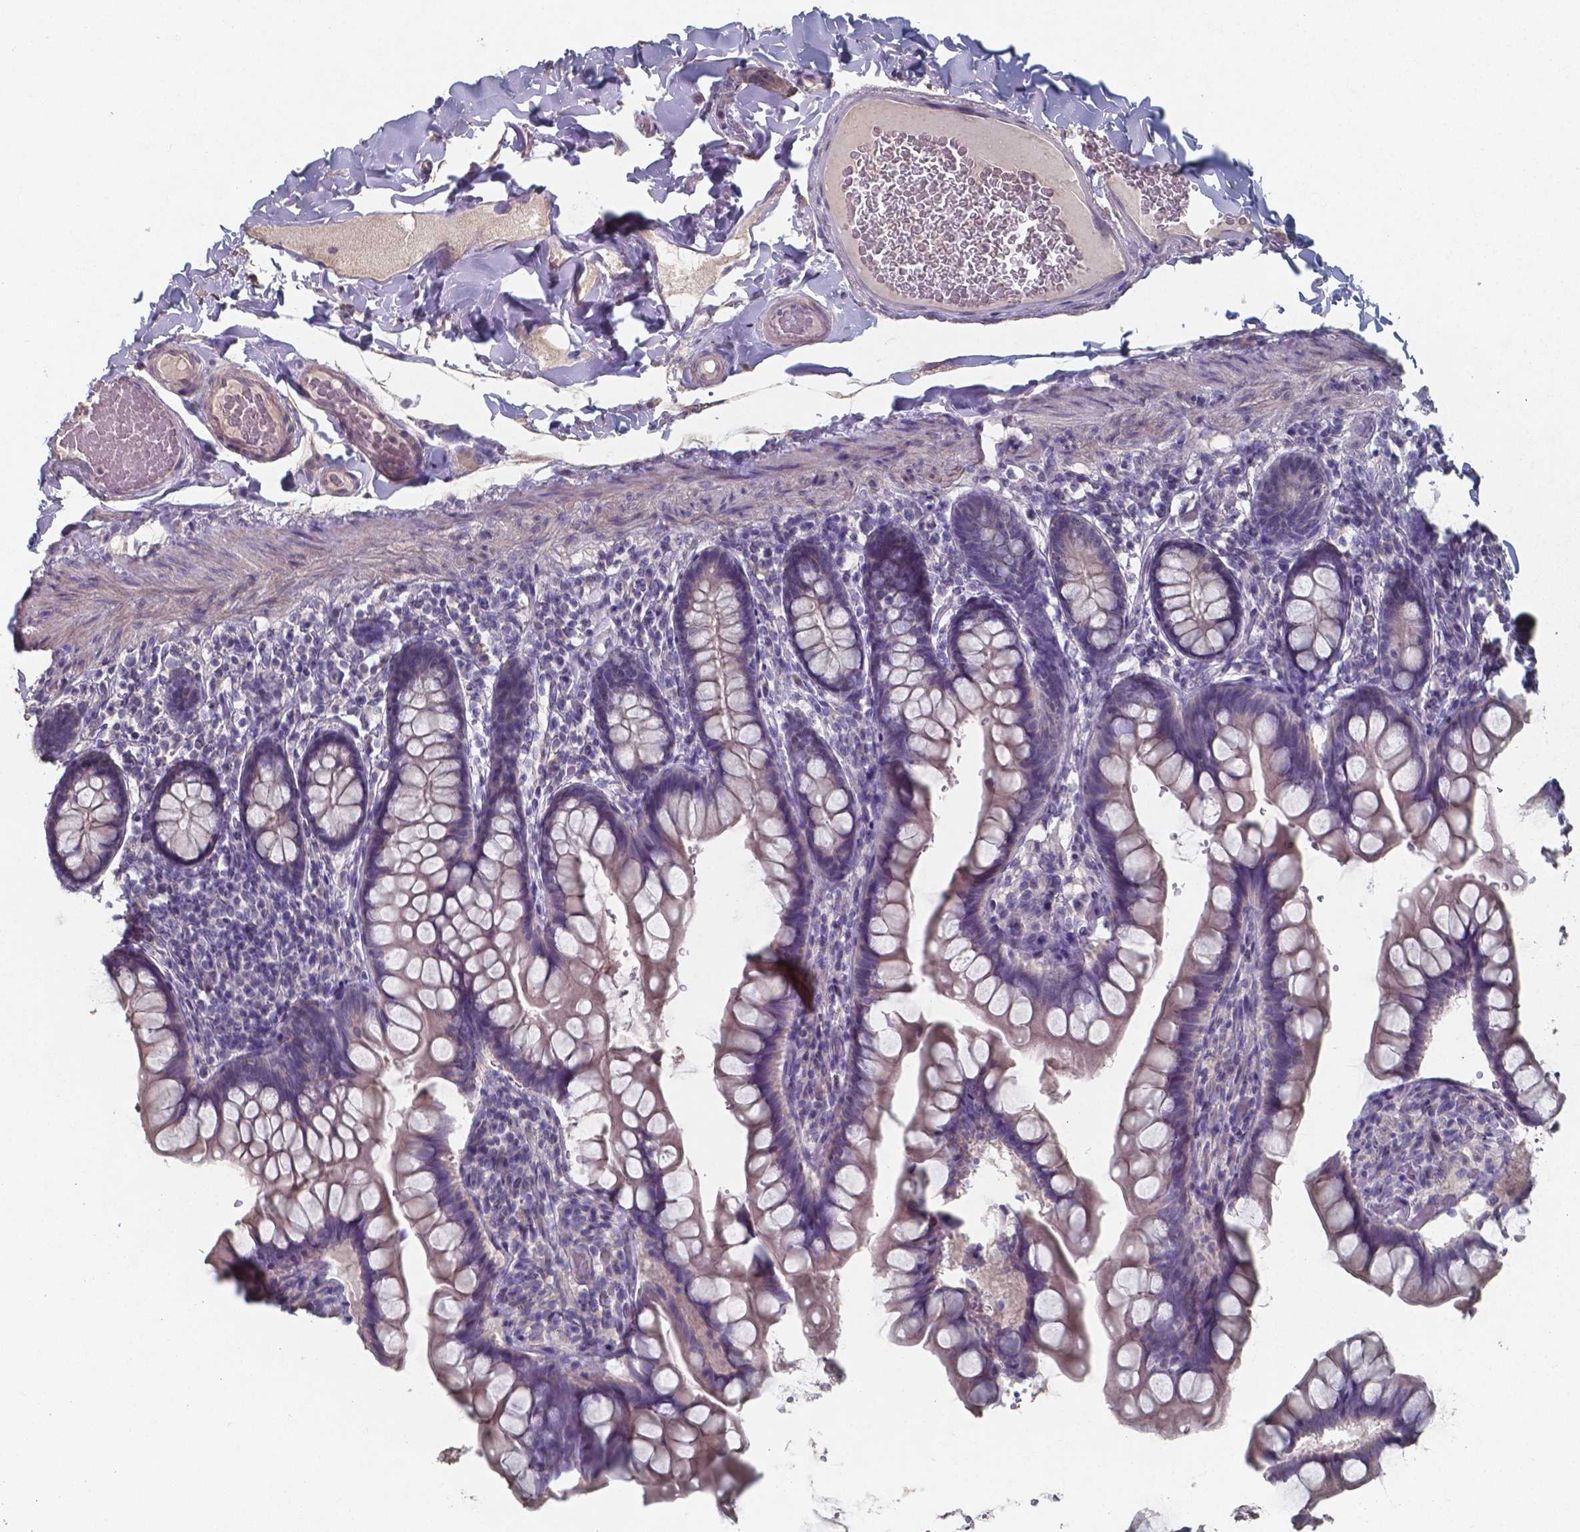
{"staining": {"intensity": "weak", "quantity": "<25%", "location": "cytoplasmic/membranous"}, "tissue": "small intestine", "cell_type": "Glandular cells", "image_type": "normal", "snomed": [{"axis": "morphology", "description": "Normal tissue, NOS"}, {"axis": "topography", "description": "Small intestine"}], "caption": "An immunohistochemistry micrograph of unremarkable small intestine is shown. There is no staining in glandular cells of small intestine. Nuclei are stained in blue.", "gene": "FOXJ1", "patient": {"sex": "male", "age": 70}}